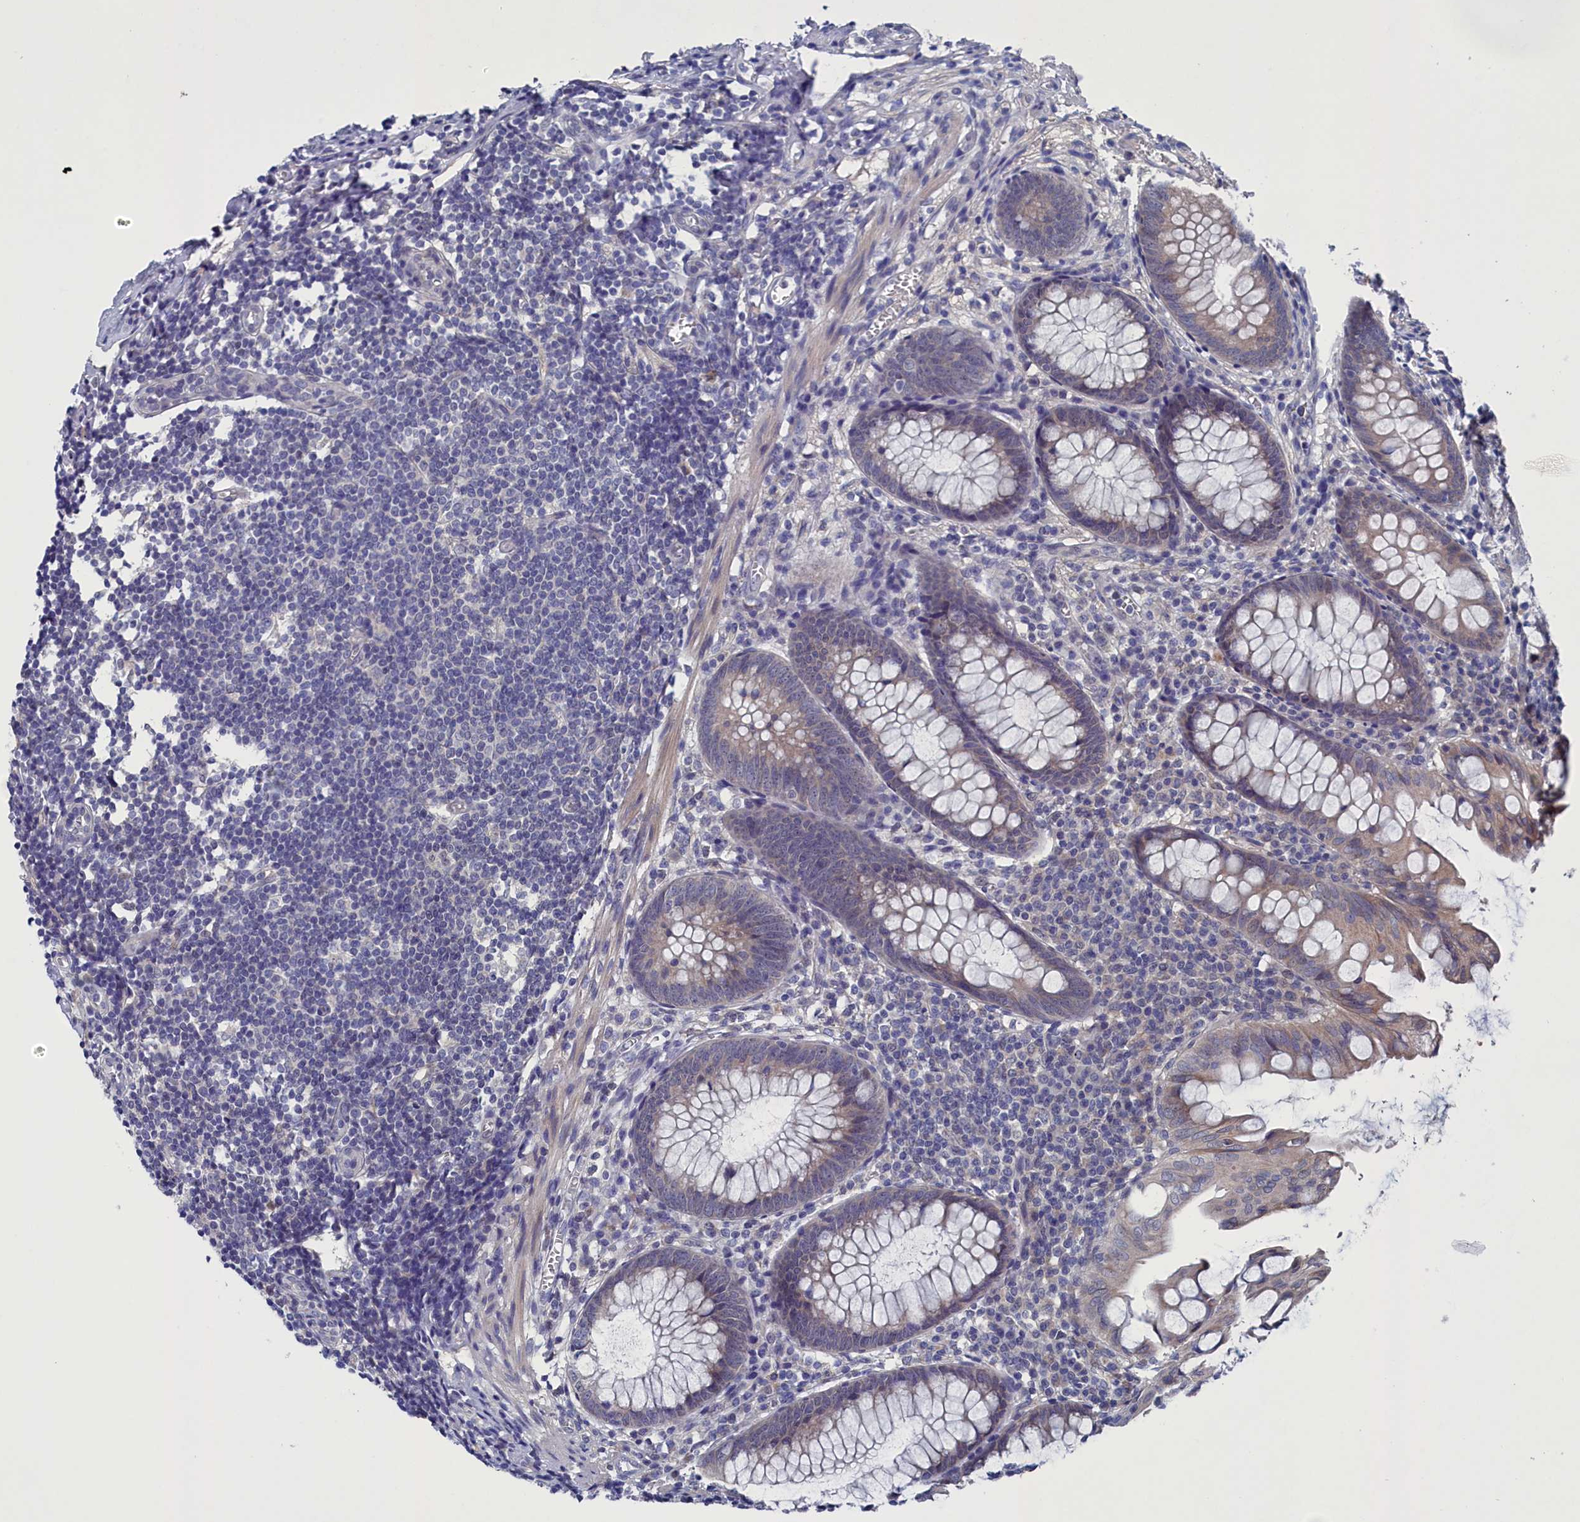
{"staining": {"intensity": "moderate", "quantity": ">75%", "location": "cytoplasmic/membranous"}, "tissue": "appendix", "cell_type": "Glandular cells", "image_type": "normal", "snomed": [{"axis": "morphology", "description": "Normal tissue, NOS"}, {"axis": "topography", "description": "Appendix"}], "caption": "Immunohistochemistry (IHC) photomicrograph of benign appendix: human appendix stained using immunohistochemistry (IHC) displays medium levels of moderate protein expression localized specifically in the cytoplasmic/membranous of glandular cells, appearing as a cytoplasmic/membranous brown color.", "gene": "SPATA13", "patient": {"sex": "female", "age": 51}}